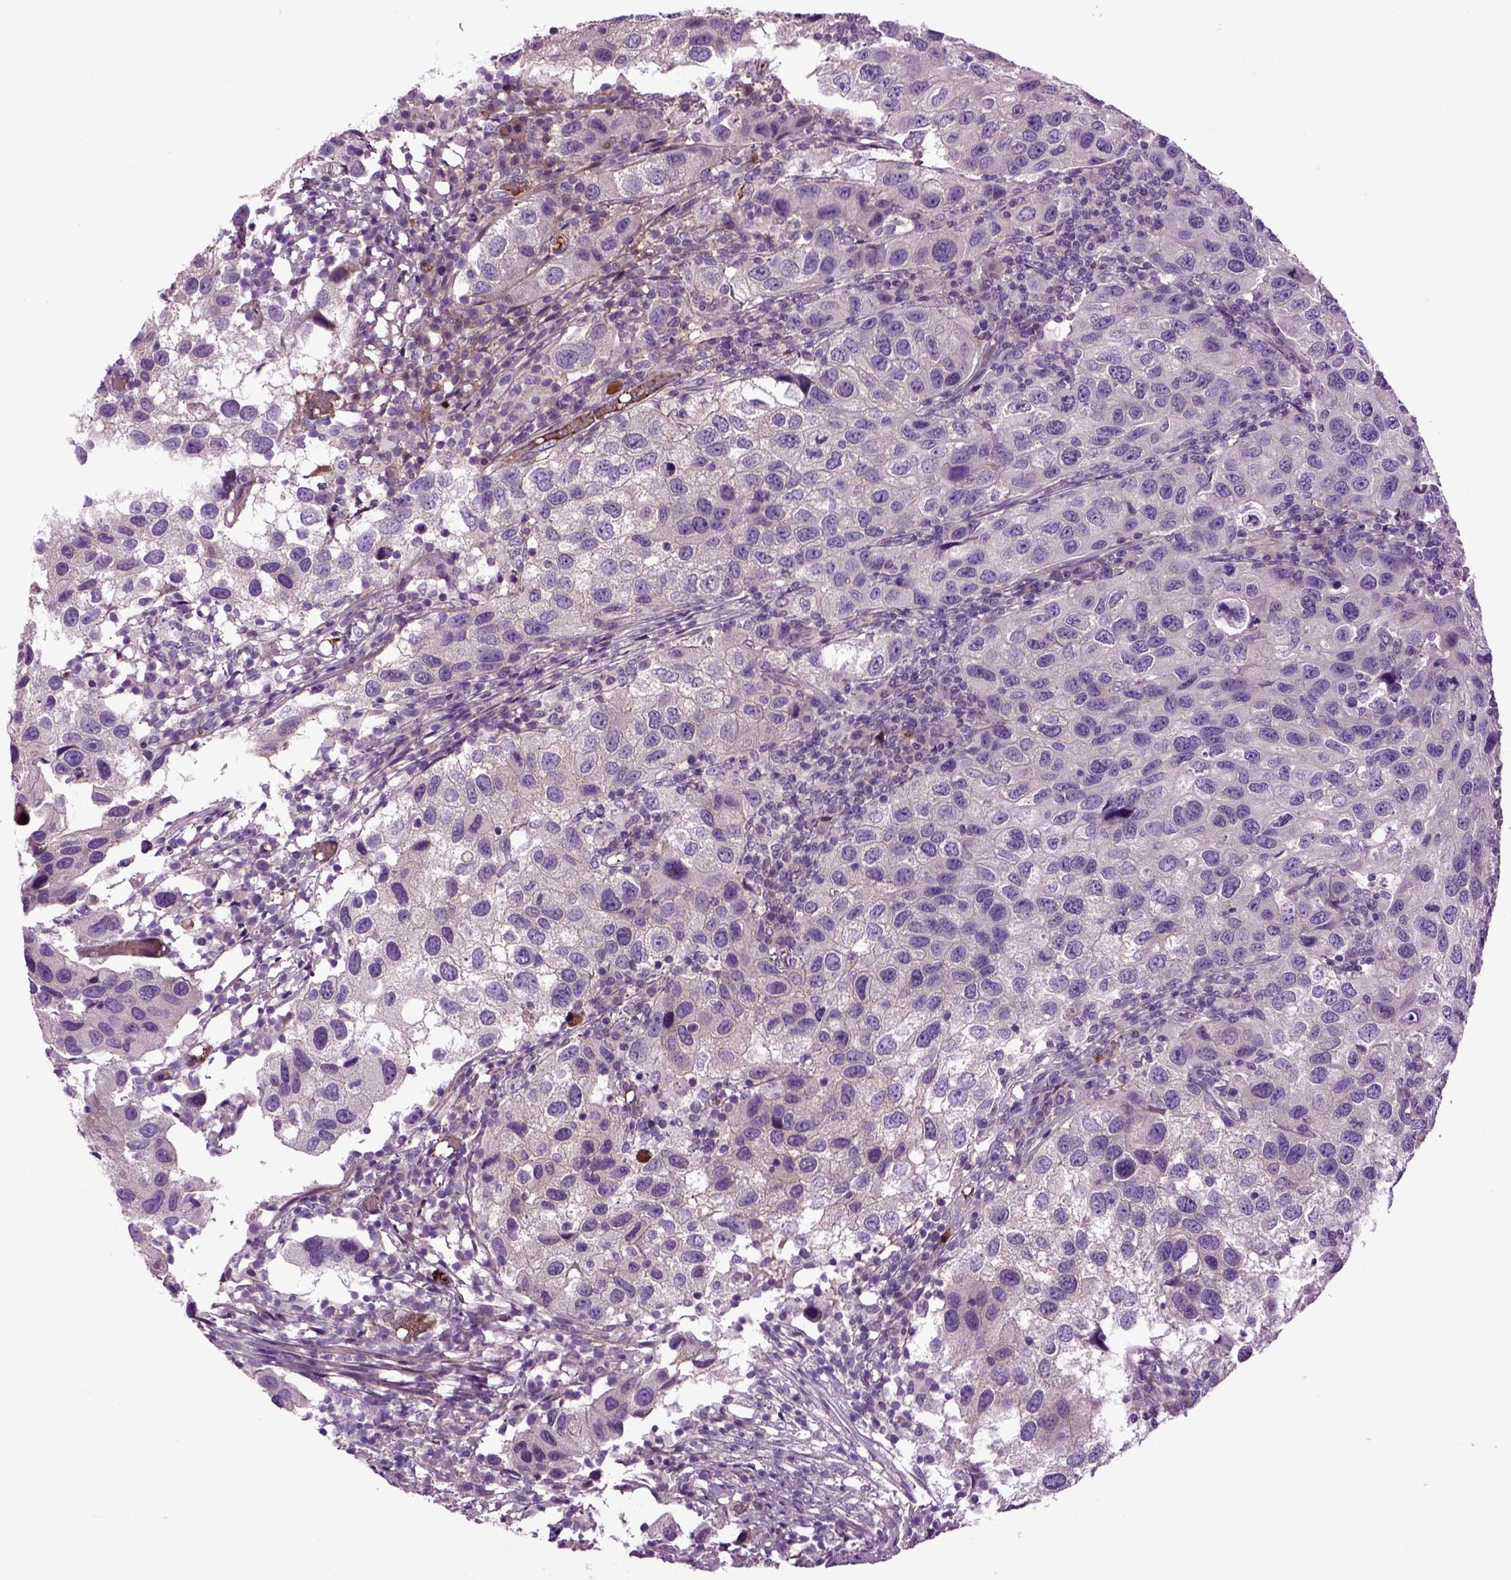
{"staining": {"intensity": "negative", "quantity": "none", "location": "none"}, "tissue": "urothelial cancer", "cell_type": "Tumor cells", "image_type": "cancer", "snomed": [{"axis": "morphology", "description": "Urothelial carcinoma, High grade"}, {"axis": "topography", "description": "Urinary bladder"}], "caption": "A histopathology image of urothelial carcinoma (high-grade) stained for a protein displays no brown staining in tumor cells. (DAB immunohistochemistry (IHC) visualized using brightfield microscopy, high magnification).", "gene": "SPON1", "patient": {"sex": "male", "age": 79}}